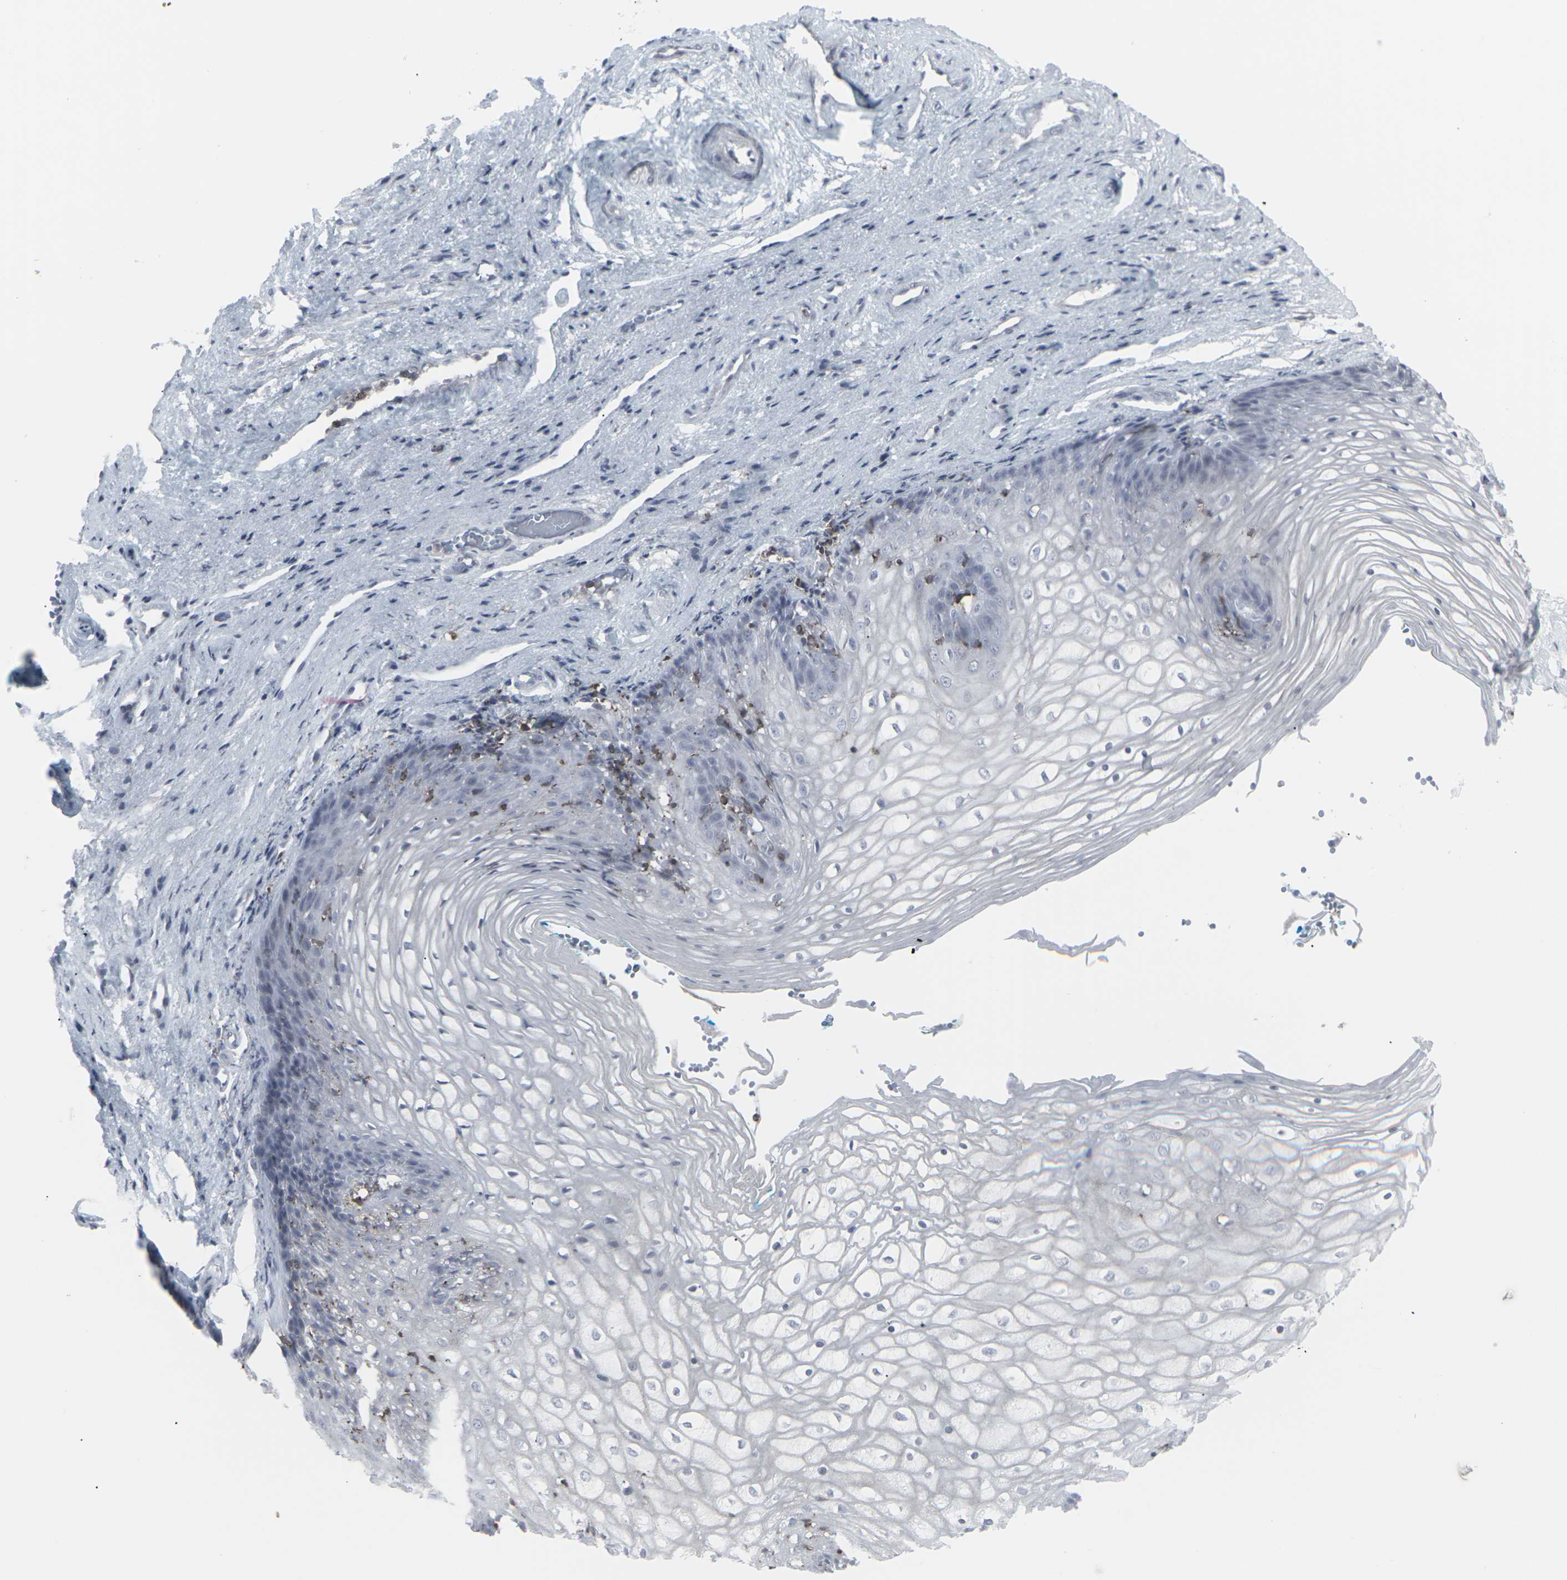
{"staining": {"intensity": "negative", "quantity": "none", "location": "none"}, "tissue": "vagina", "cell_type": "Squamous epithelial cells", "image_type": "normal", "snomed": [{"axis": "morphology", "description": "Normal tissue, NOS"}, {"axis": "topography", "description": "Vagina"}], "caption": "An immunohistochemistry micrograph of benign vagina is shown. There is no staining in squamous epithelial cells of vagina.", "gene": "APOBEC2", "patient": {"sex": "female", "age": 34}}